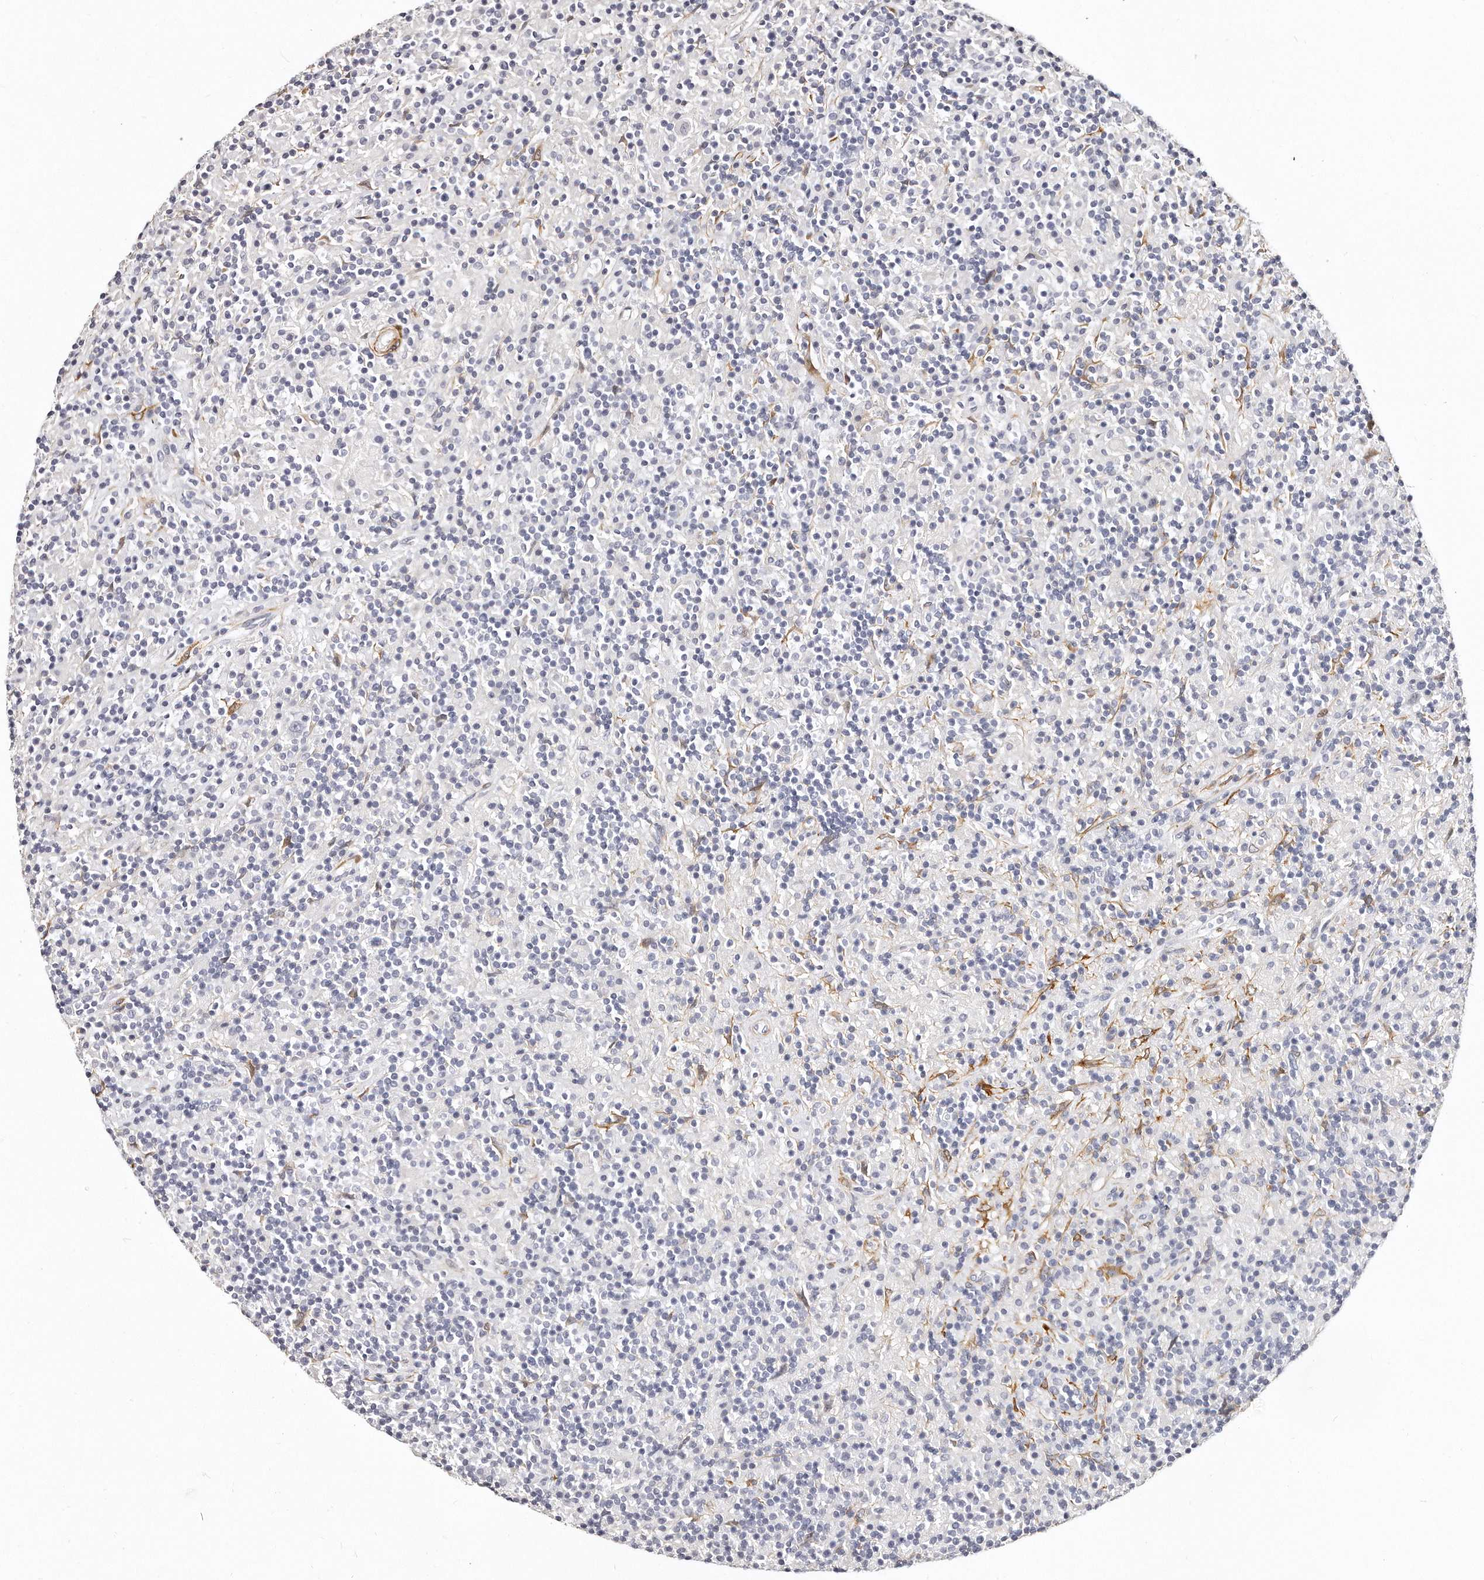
{"staining": {"intensity": "negative", "quantity": "none", "location": "none"}, "tissue": "lymphoma", "cell_type": "Tumor cells", "image_type": "cancer", "snomed": [{"axis": "morphology", "description": "Hodgkin's disease, NOS"}, {"axis": "topography", "description": "Lymph node"}], "caption": "Immunohistochemistry of lymphoma demonstrates no staining in tumor cells. The staining is performed using DAB brown chromogen with nuclei counter-stained in using hematoxylin.", "gene": "LMOD1", "patient": {"sex": "male", "age": 70}}